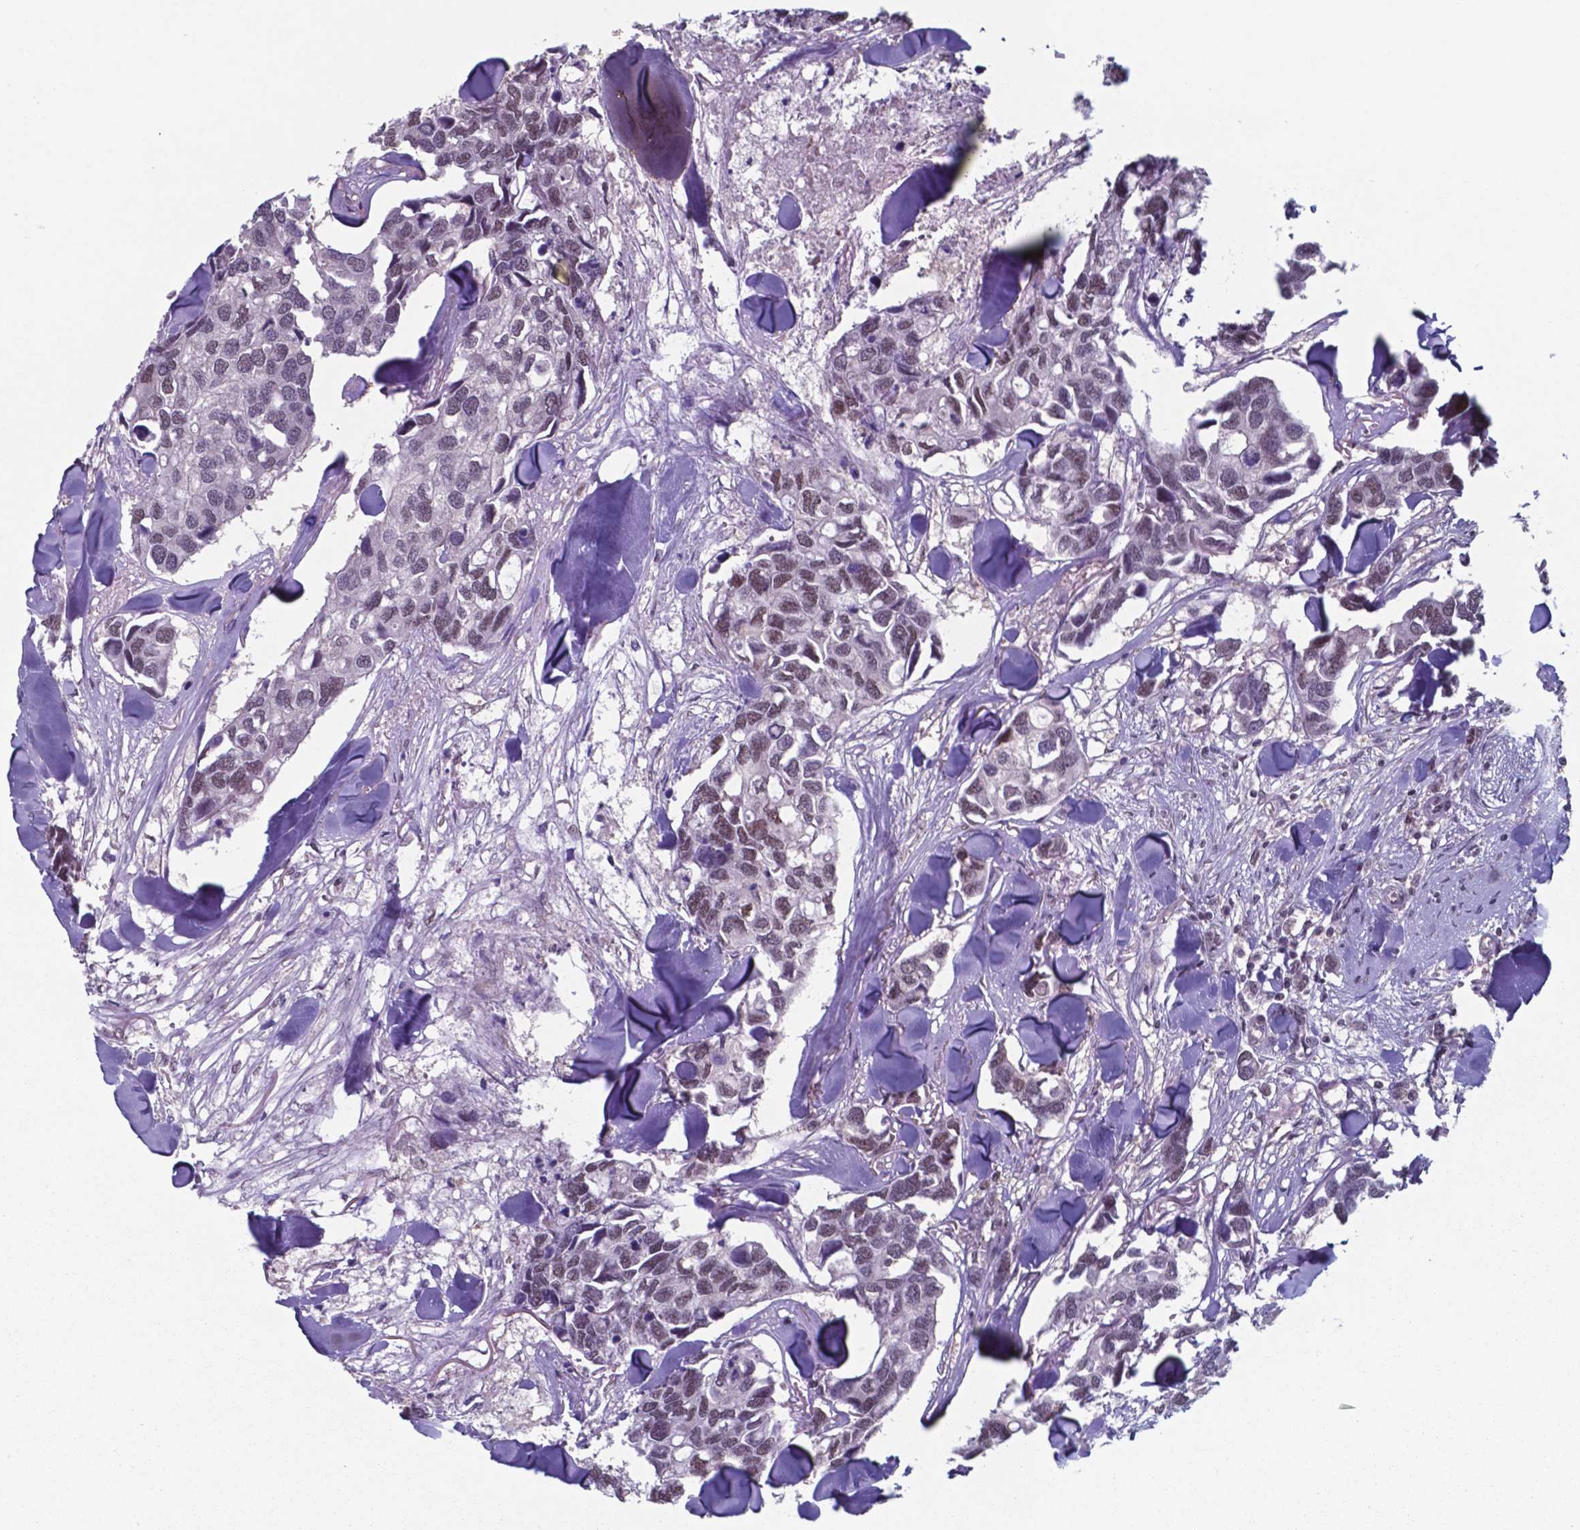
{"staining": {"intensity": "weak", "quantity": "25%-75%", "location": "nuclear"}, "tissue": "breast cancer", "cell_type": "Tumor cells", "image_type": "cancer", "snomed": [{"axis": "morphology", "description": "Duct carcinoma"}, {"axis": "topography", "description": "Breast"}], "caption": "DAB immunohistochemical staining of human invasive ductal carcinoma (breast) exhibits weak nuclear protein staining in approximately 25%-75% of tumor cells.", "gene": "UBA1", "patient": {"sex": "female", "age": 83}}